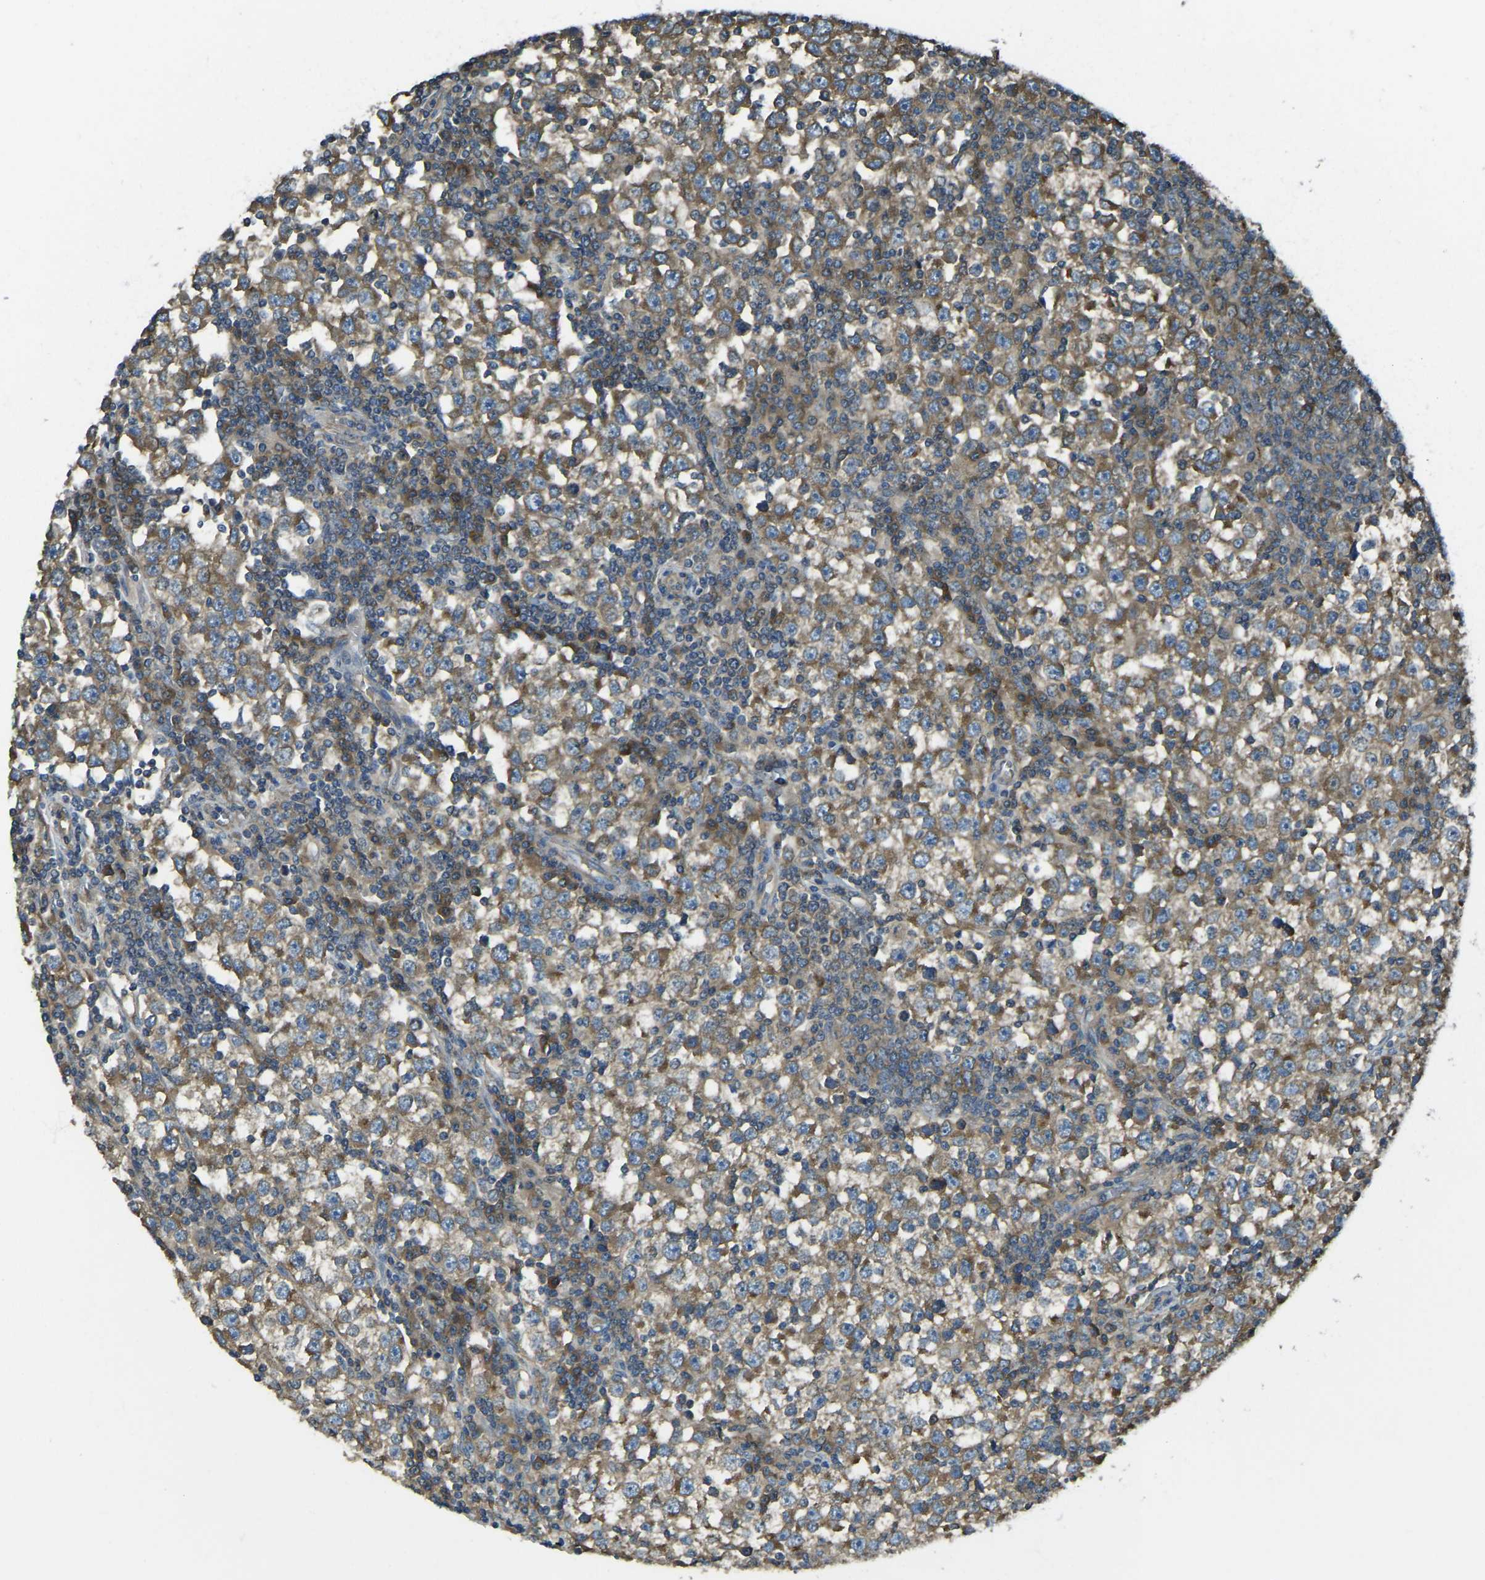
{"staining": {"intensity": "moderate", "quantity": ">75%", "location": "cytoplasmic/membranous"}, "tissue": "testis cancer", "cell_type": "Tumor cells", "image_type": "cancer", "snomed": [{"axis": "morphology", "description": "Seminoma, NOS"}, {"axis": "topography", "description": "Testis"}], "caption": "This photomicrograph displays immunohistochemistry (IHC) staining of testis cancer, with medium moderate cytoplasmic/membranous positivity in about >75% of tumor cells.", "gene": "AIMP1", "patient": {"sex": "male", "age": 65}}